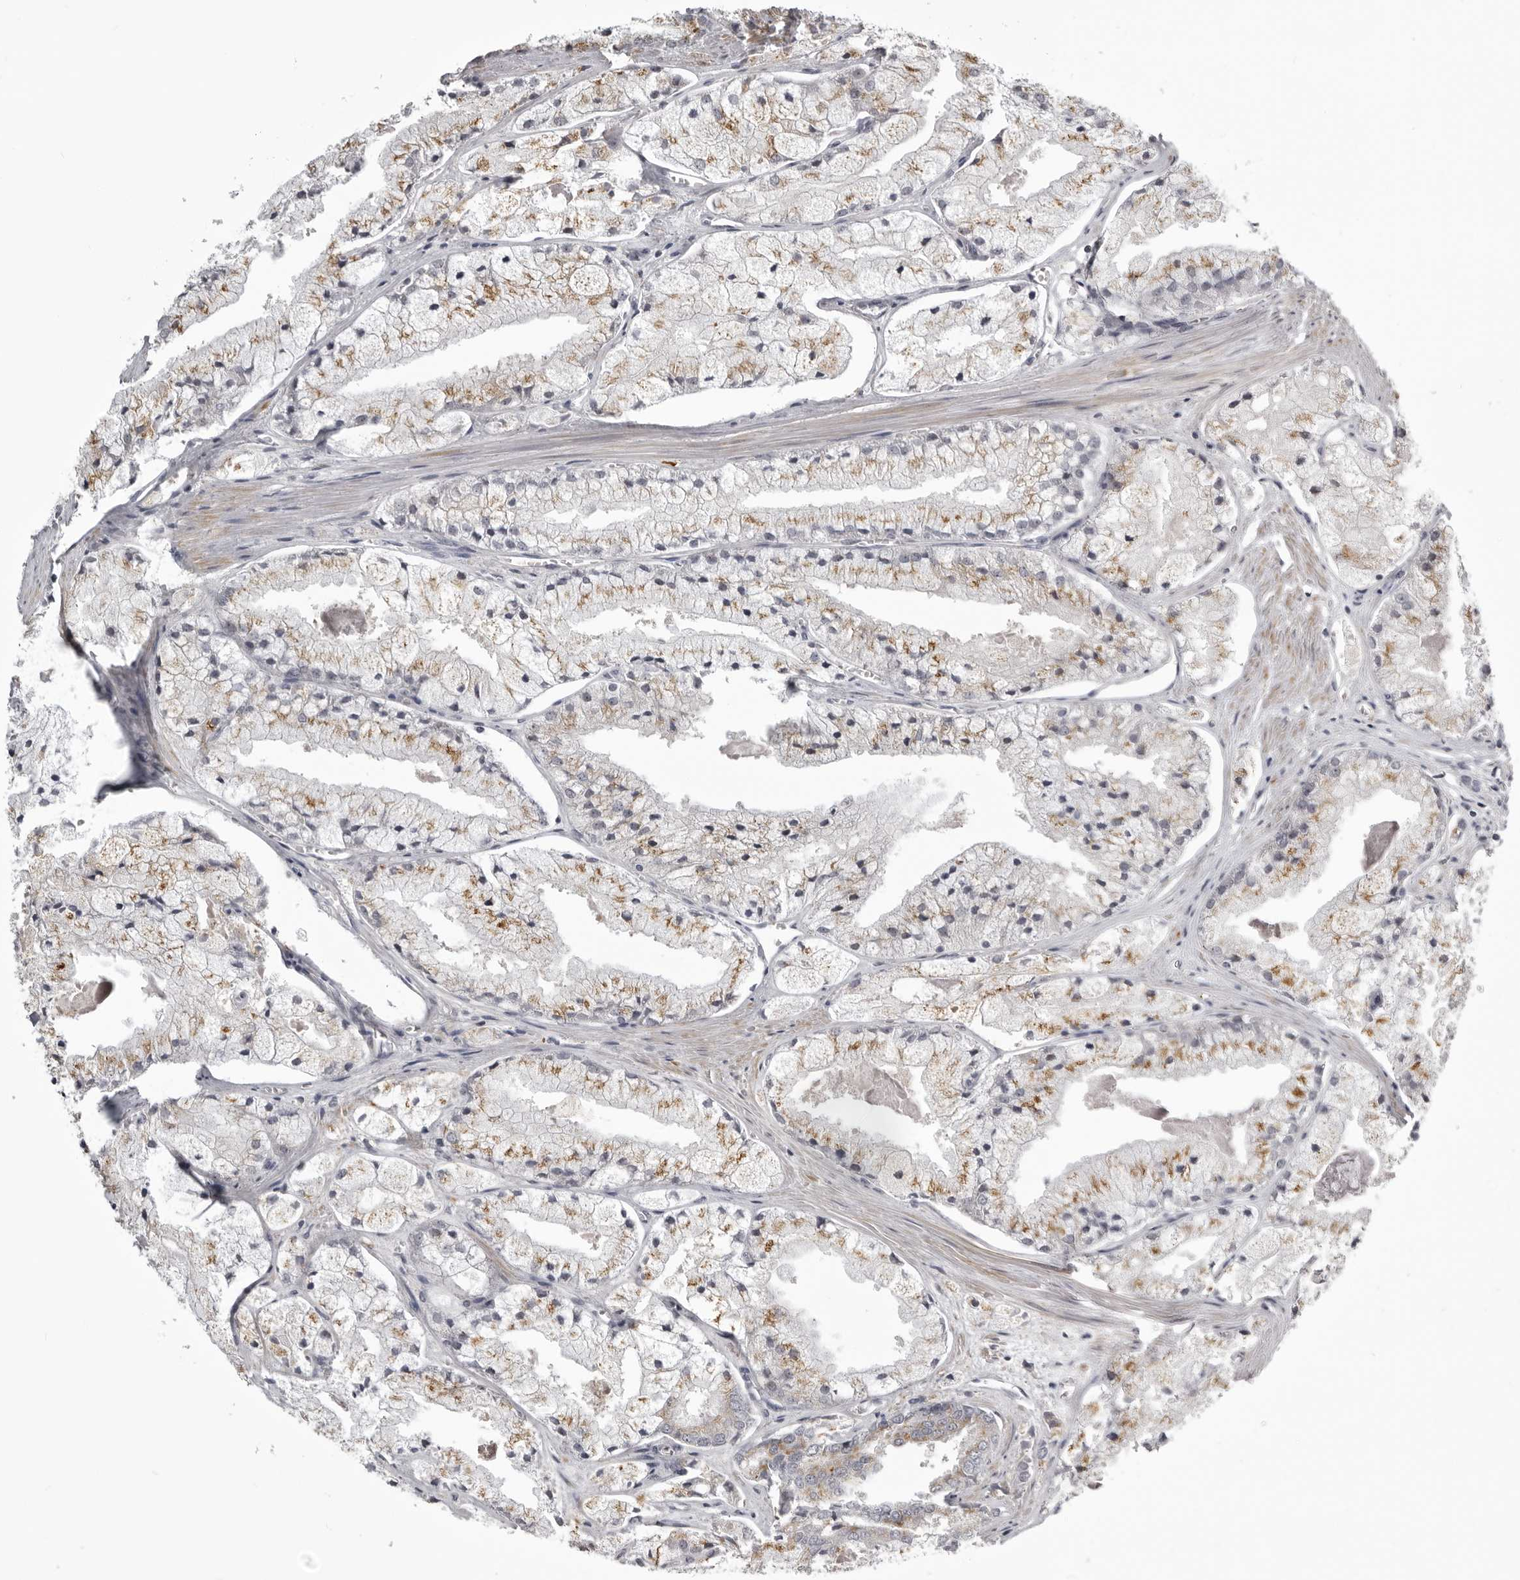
{"staining": {"intensity": "moderate", "quantity": "25%-75%", "location": "cytoplasmic/membranous"}, "tissue": "prostate cancer", "cell_type": "Tumor cells", "image_type": "cancer", "snomed": [{"axis": "morphology", "description": "Adenocarcinoma, High grade"}, {"axis": "topography", "description": "Prostate"}], "caption": "Brown immunohistochemical staining in human prostate cancer (high-grade adenocarcinoma) displays moderate cytoplasmic/membranous positivity in approximately 25%-75% of tumor cells.", "gene": "NCEH1", "patient": {"sex": "male", "age": 50}}